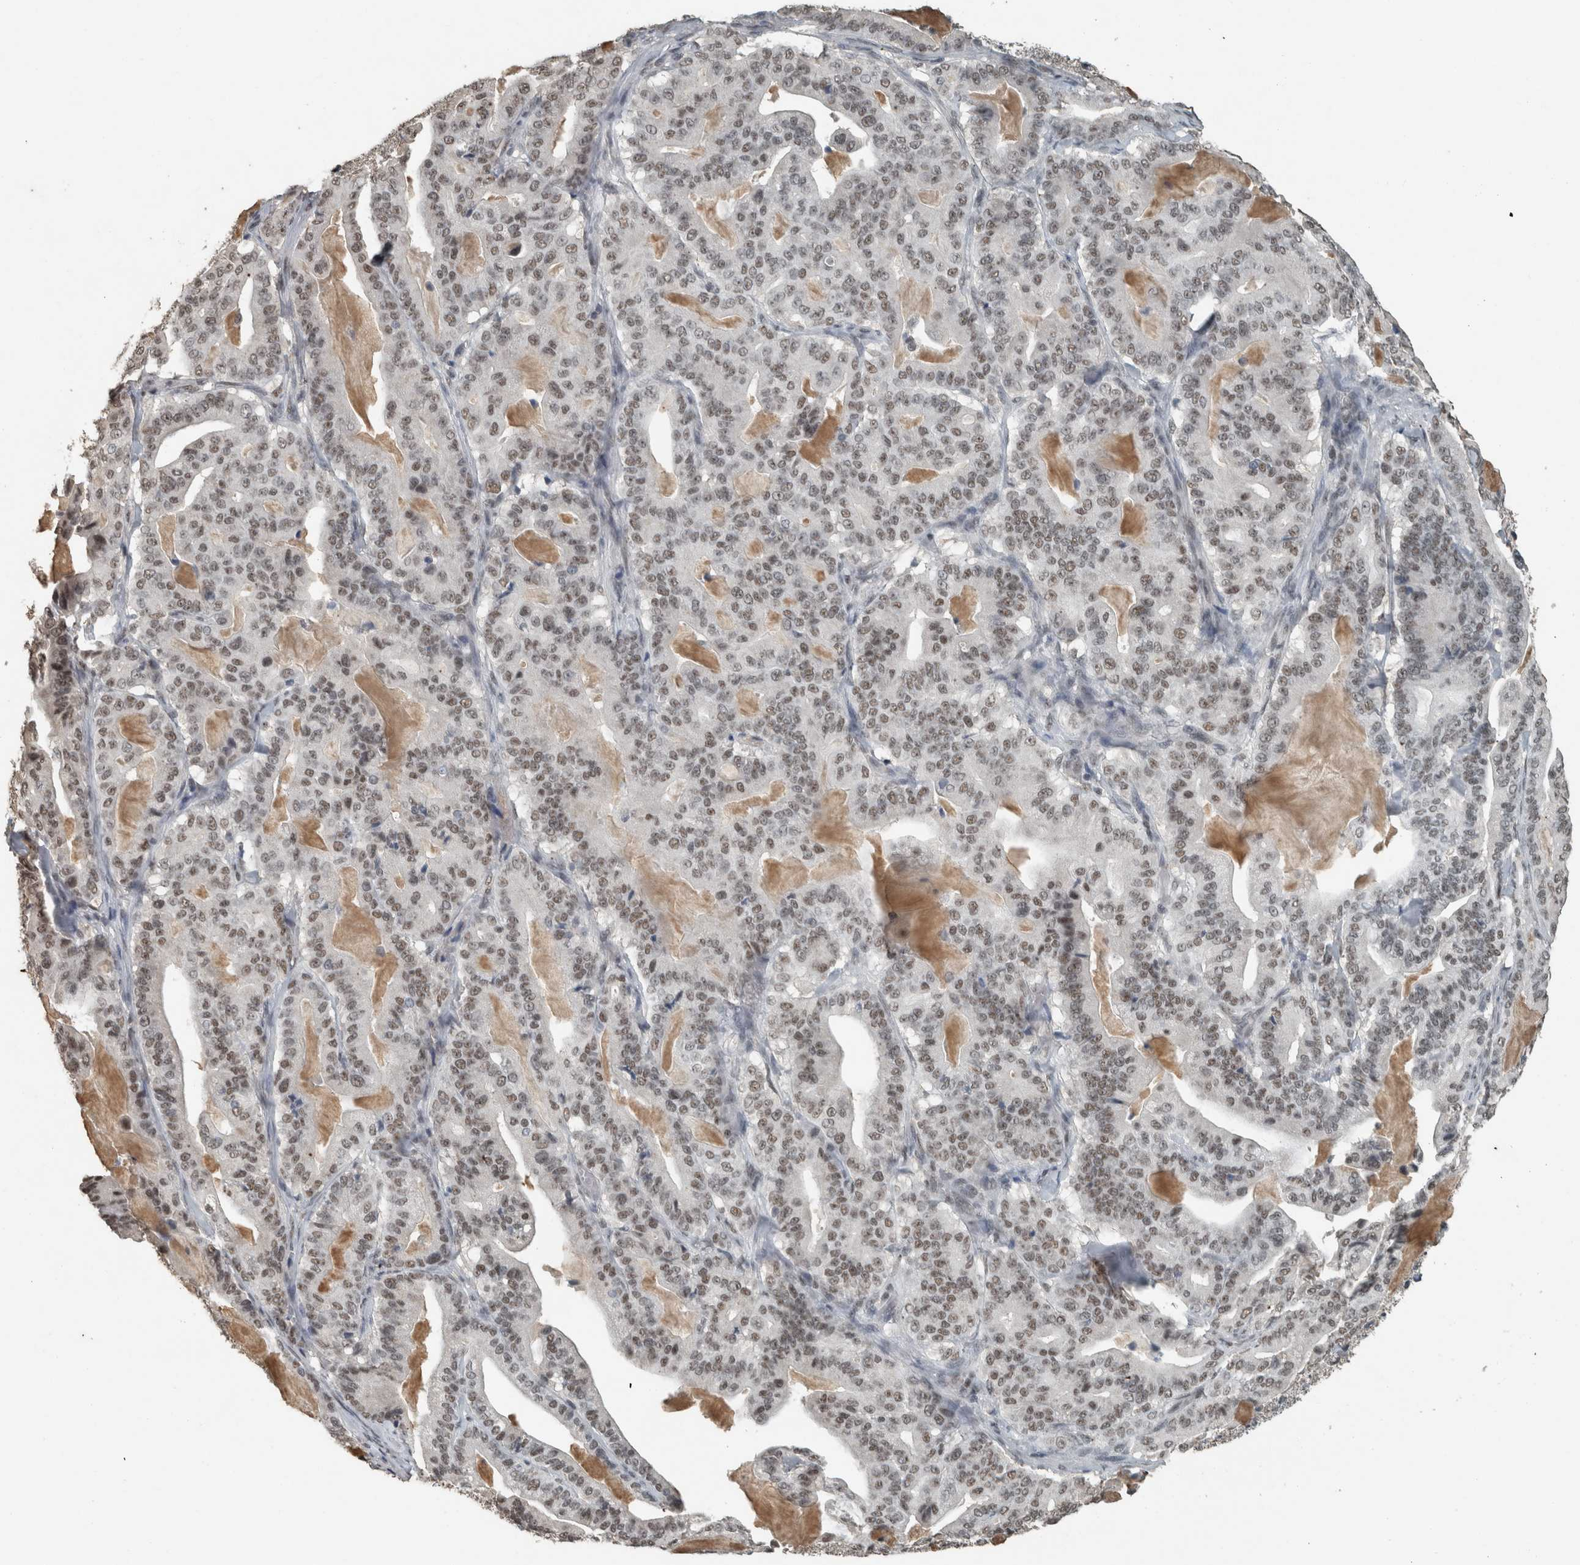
{"staining": {"intensity": "weak", "quantity": ">75%", "location": "nuclear"}, "tissue": "pancreatic cancer", "cell_type": "Tumor cells", "image_type": "cancer", "snomed": [{"axis": "morphology", "description": "Adenocarcinoma, NOS"}, {"axis": "topography", "description": "Pancreas"}], "caption": "Pancreatic cancer was stained to show a protein in brown. There is low levels of weak nuclear expression in approximately >75% of tumor cells. Using DAB (3,3'-diaminobenzidine) (brown) and hematoxylin (blue) stains, captured at high magnification using brightfield microscopy.", "gene": "ZNF24", "patient": {"sex": "male", "age": 63}}